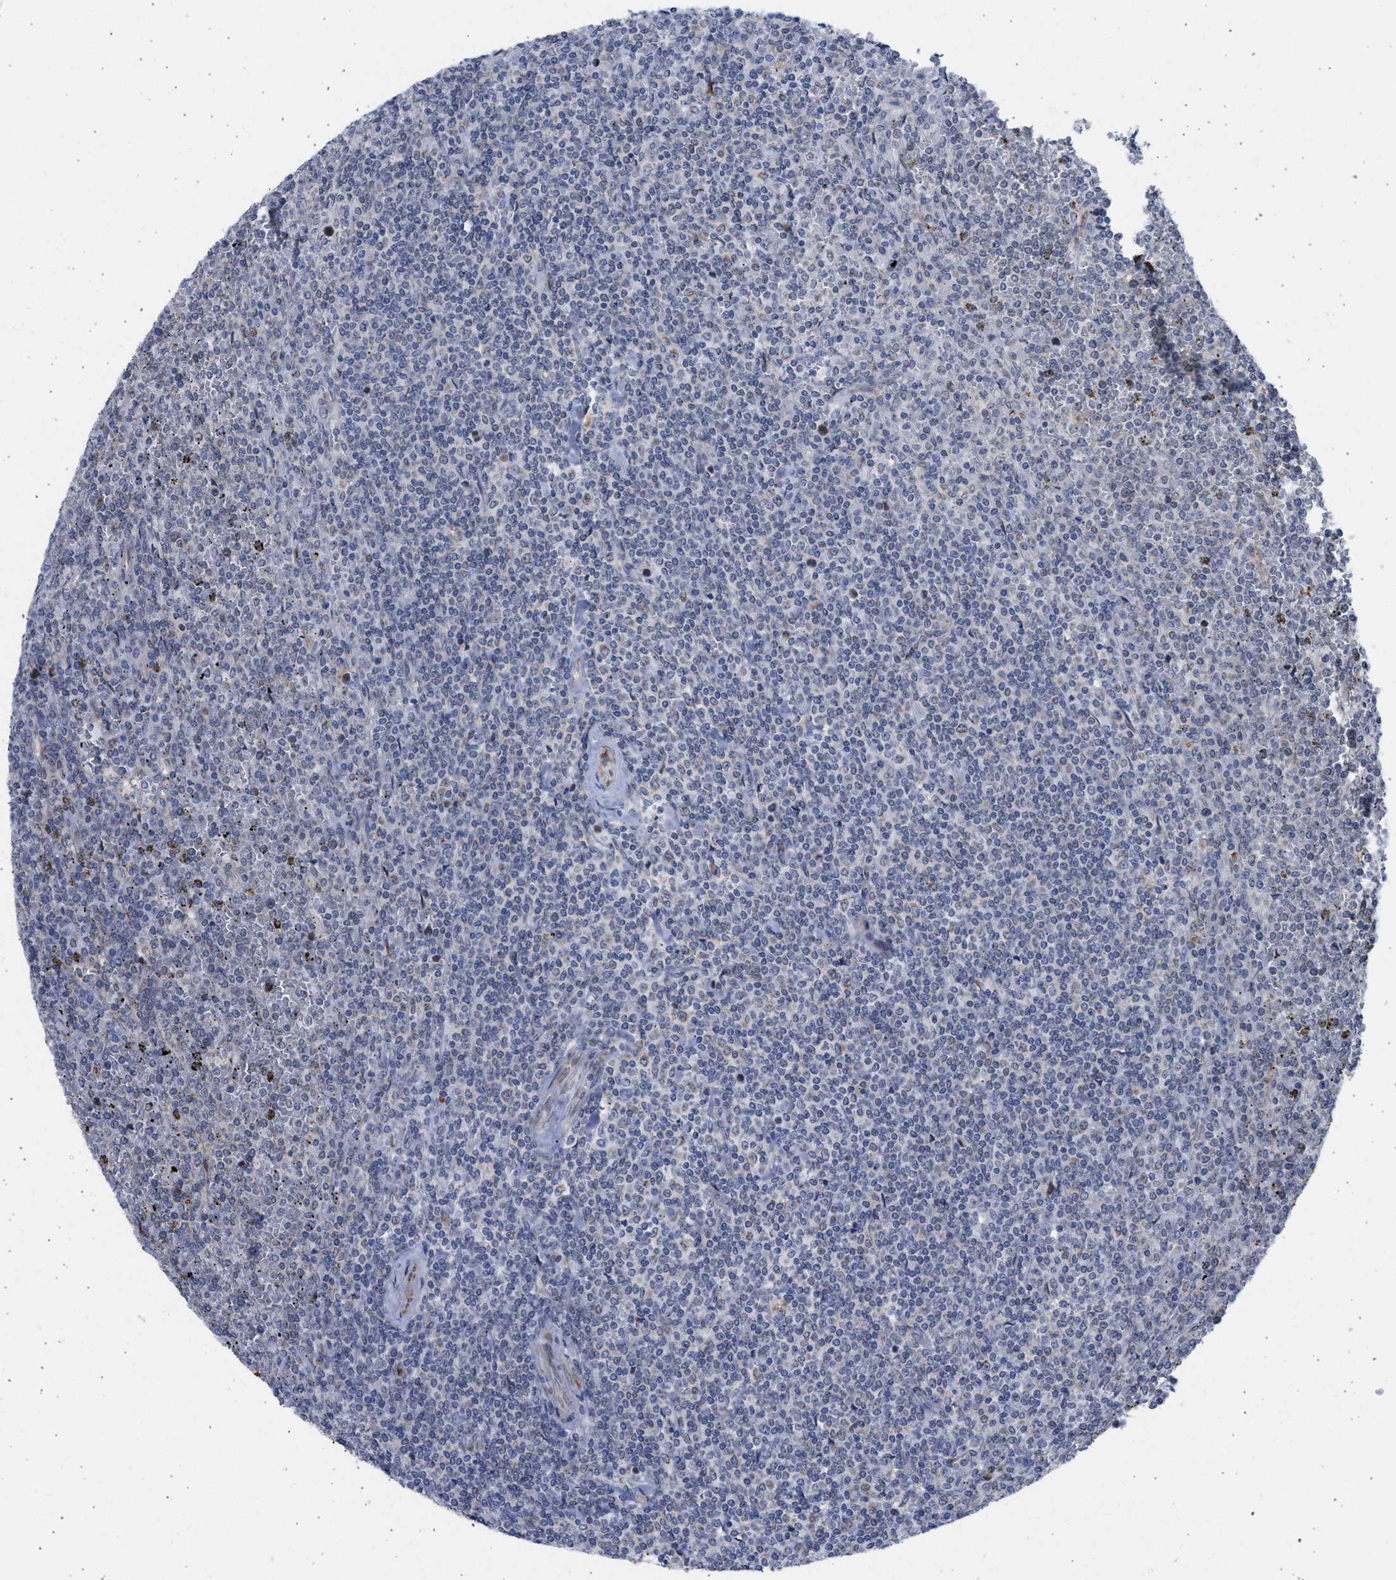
{"staining": {"intensity": "weak", "quantity": "<25%", "location": "cytoplasmic/membranous,nuclear"}, "tissue": "lymphoma", "cell_type": "Tumor cells", "image_type": "cancer", "snomed": [{"axis": "morphology", "description": "Malignant lymphoma, non-Hodgkin's type, Low grade"}, {"axis": "topography", "description": "Spleen"}], "caption": "The histopathology image displays no staining of tumor cells in lymphoma.", "gene": "NUP35", "patient": {"sex": "female", "age": 19}}